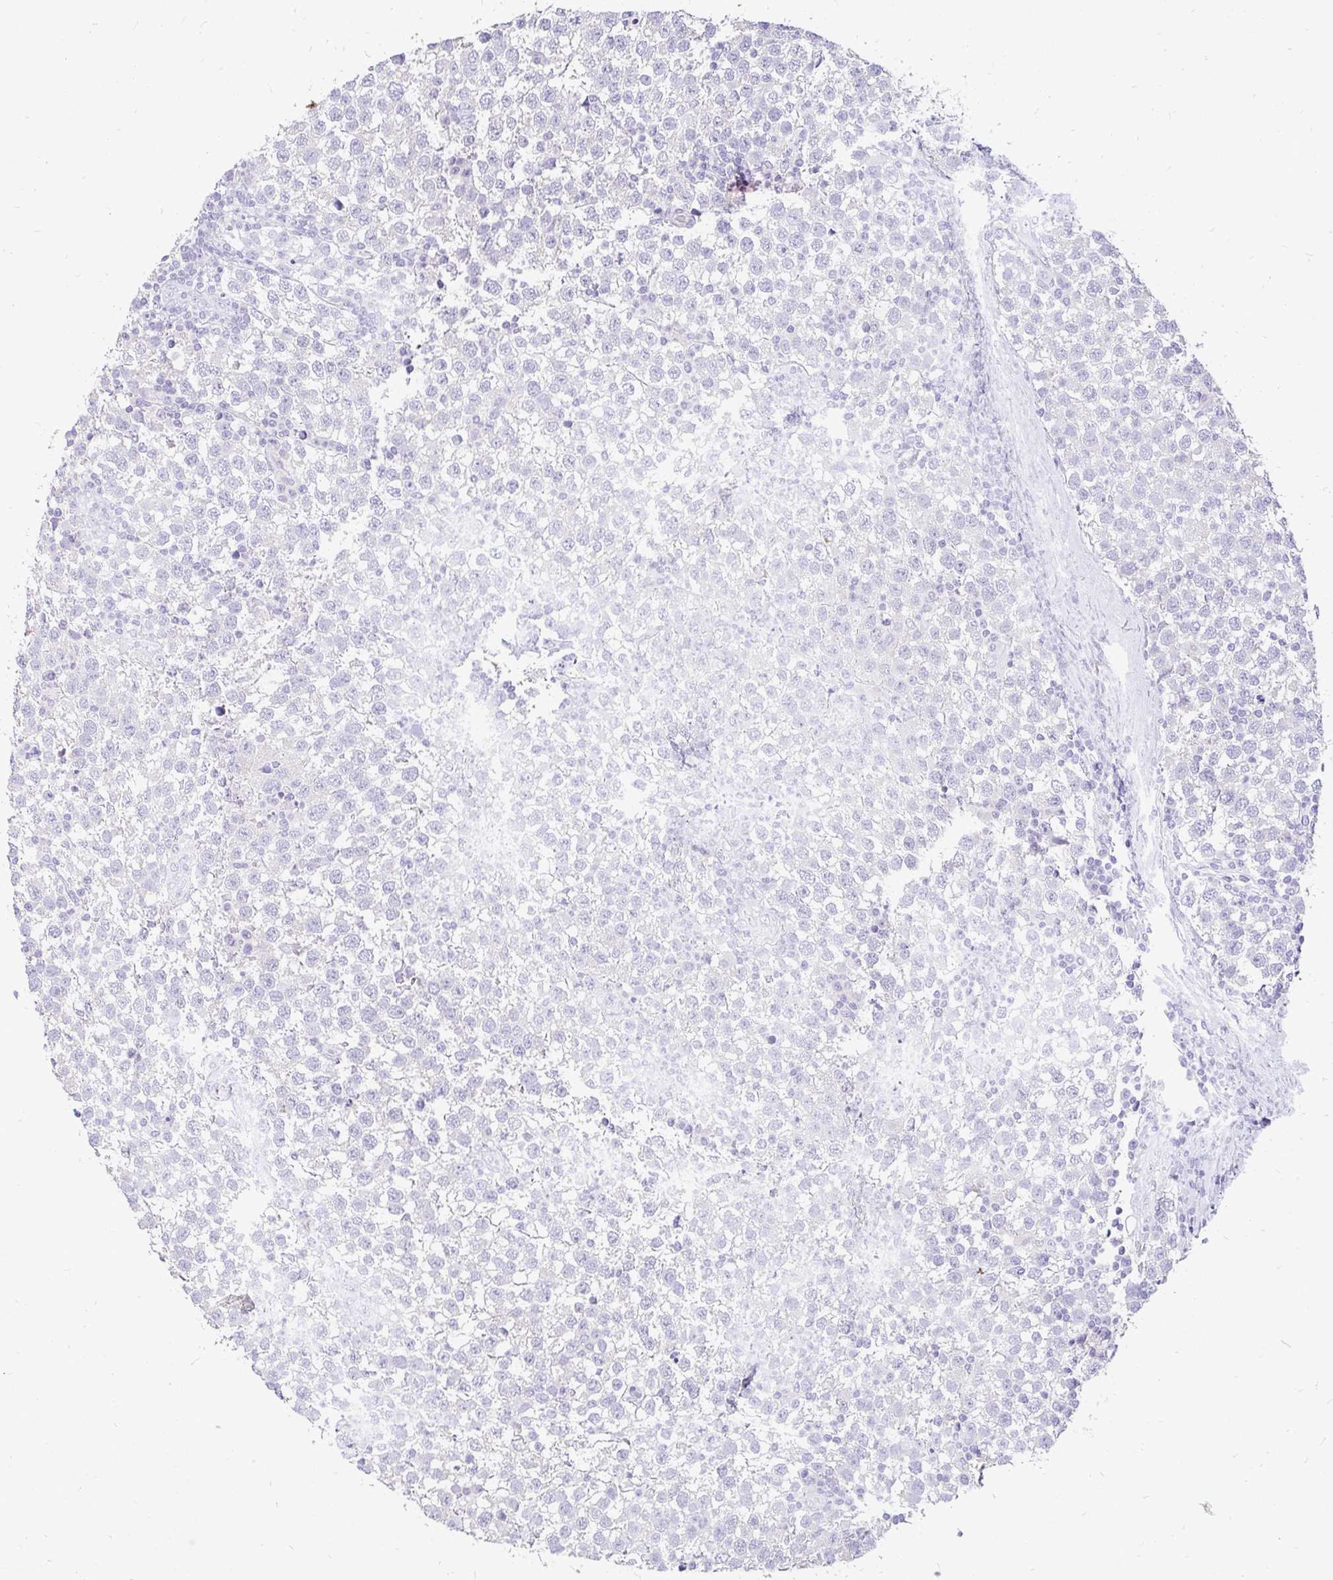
{"staining": {"intensity": "negative", "quantity": "none", "location": "none"}, "tissue": "testis cancer", "cell_type": "Tumor cells", "image_type": "cancer", "snomed": [{"axis": "morphology", "description": "Seminoma, NOS"}, {"axis": "topography", "description": "Testis"}], "caption": "High power microscopy micrograph of an immunohistochemistry (IHC) image of testis cancer (seminoma), revealing no significant expression in tumor cells.", "gene": "INTS5", "patient": {"sex": "male", "age": 34}}